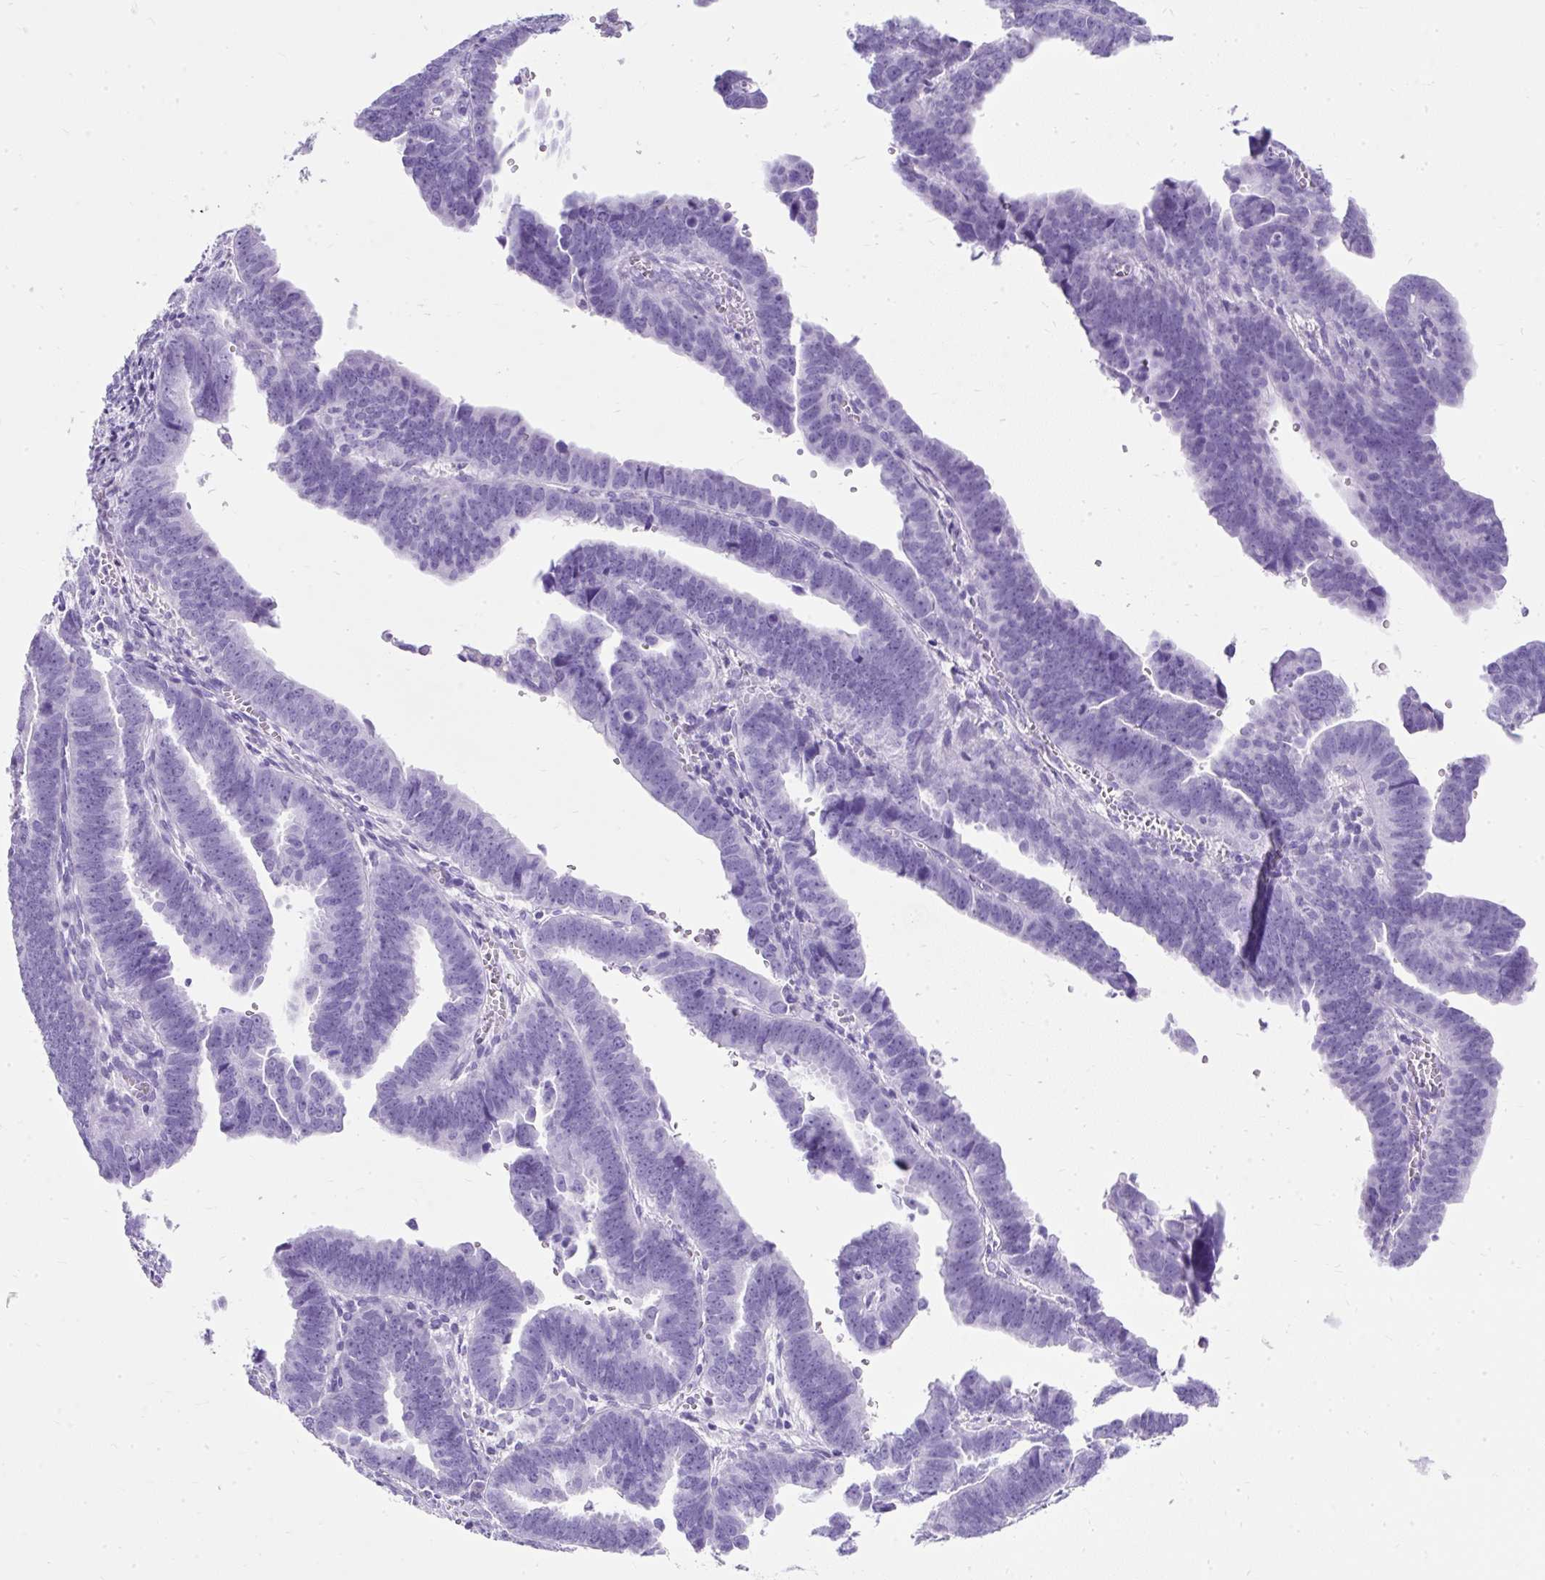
{"staining": {"intensity": "negative", "quantity": "none", "location": "none"}, "tissue": "endometrial cancer", "cell_type": "Tumor cells", "image_type": "cancer", "snomed": [{"axis": "morphology", "description": "Adenocarcinoma, NOS"}, {"axis": "topography", "description": "Endometrium"}], "caption": "Image shows no protein staining in tumor cells of endometrial cancer (adenocarcinoma) tissue.", "gene": "PVALB", "patient": {"sex": "female", "age": 75}}